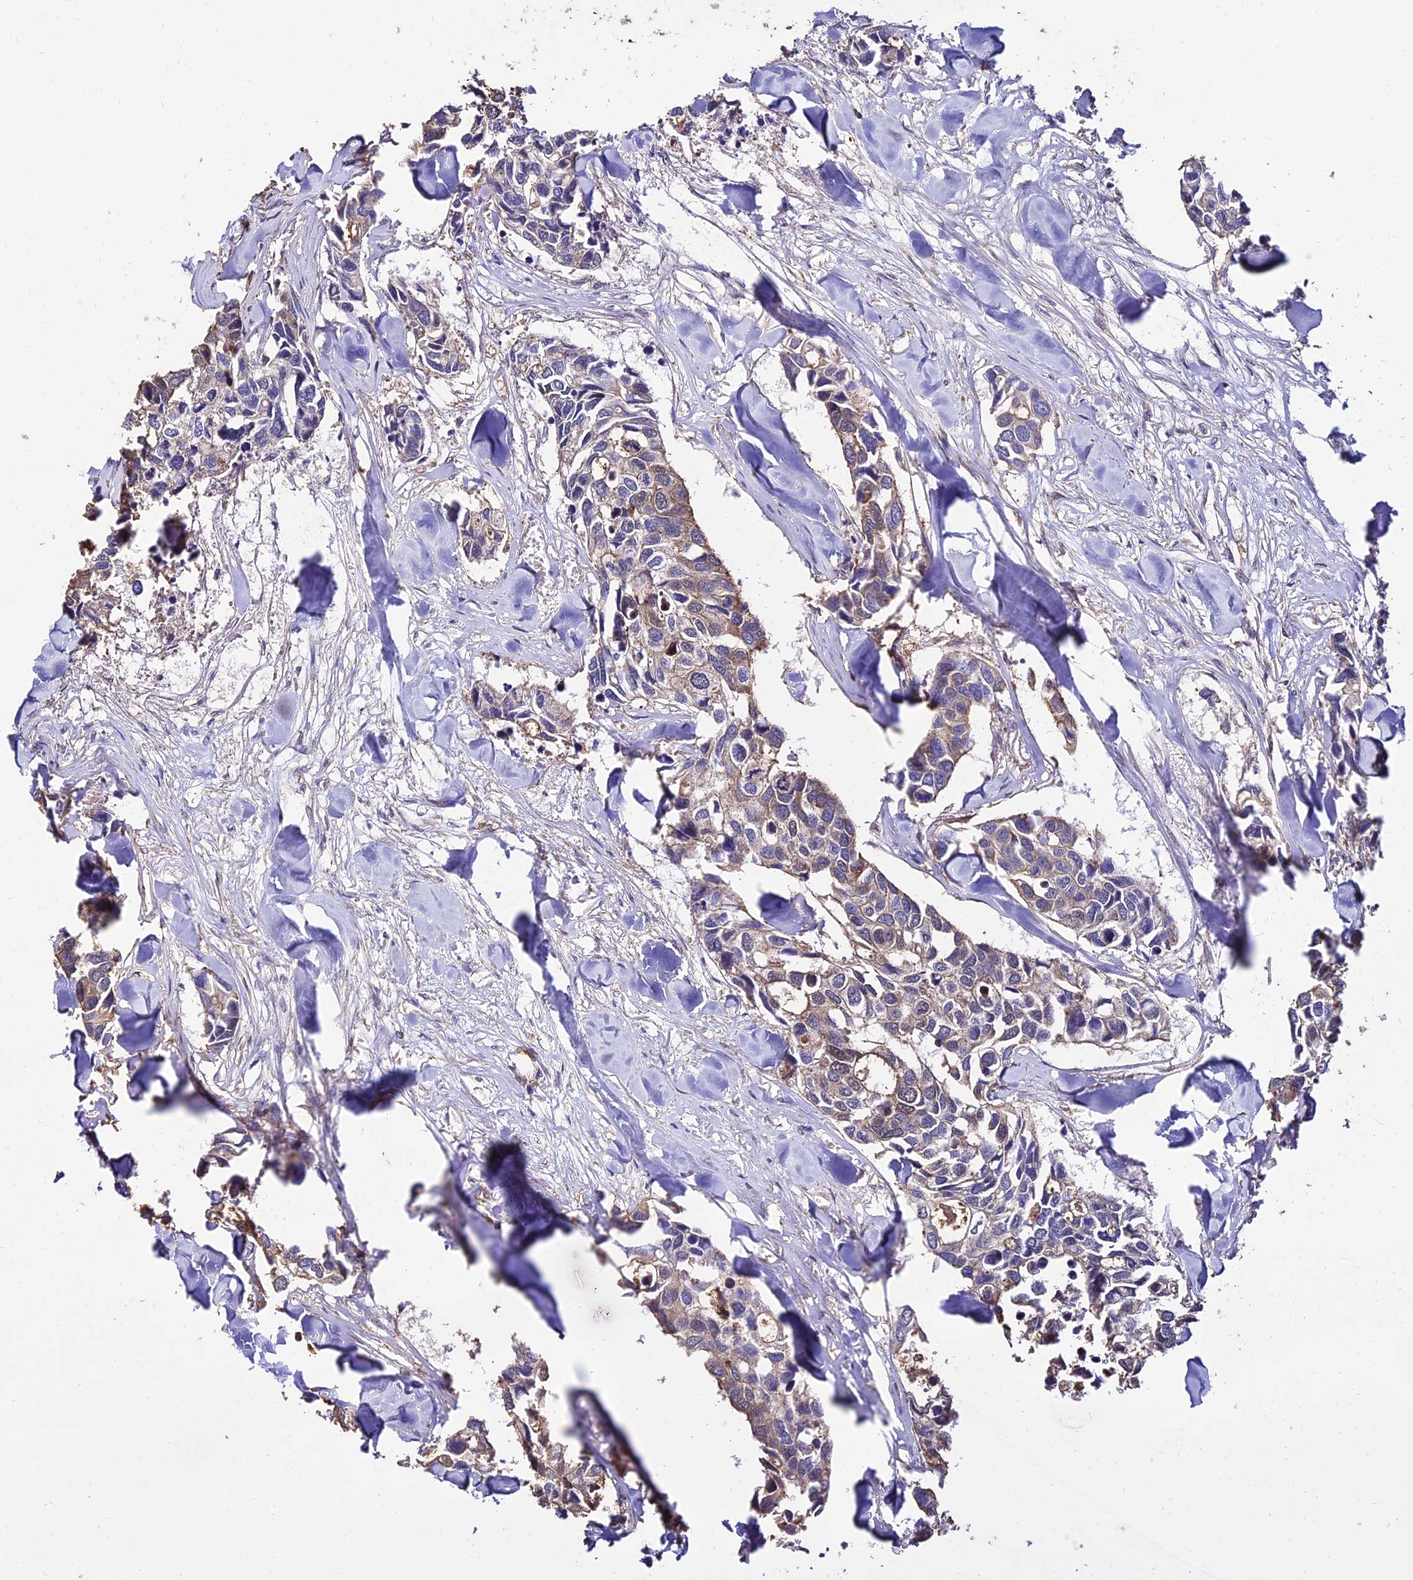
{"staining": {"intensity": "weak", "quantity": ">75%", "location": "cytoplasmic/membranous"}, "tissue": "breast cancer", "cell_type": "Tumor cells", "image_type": "cancer", "snomed": [{"axis": "morphology", "description": "Duct carcinoma"}, {"axis": "topography", "description": "Breast"}], "caption": "Breast infiltrating ductal carcinoma tissue displays weak cytoplasmic/membranous positivity in approximately >75% of tumor cells, visualized by immunohistochemistry.", "gene": "CALM2", "patient": {"sex": "female", "age": 83}}